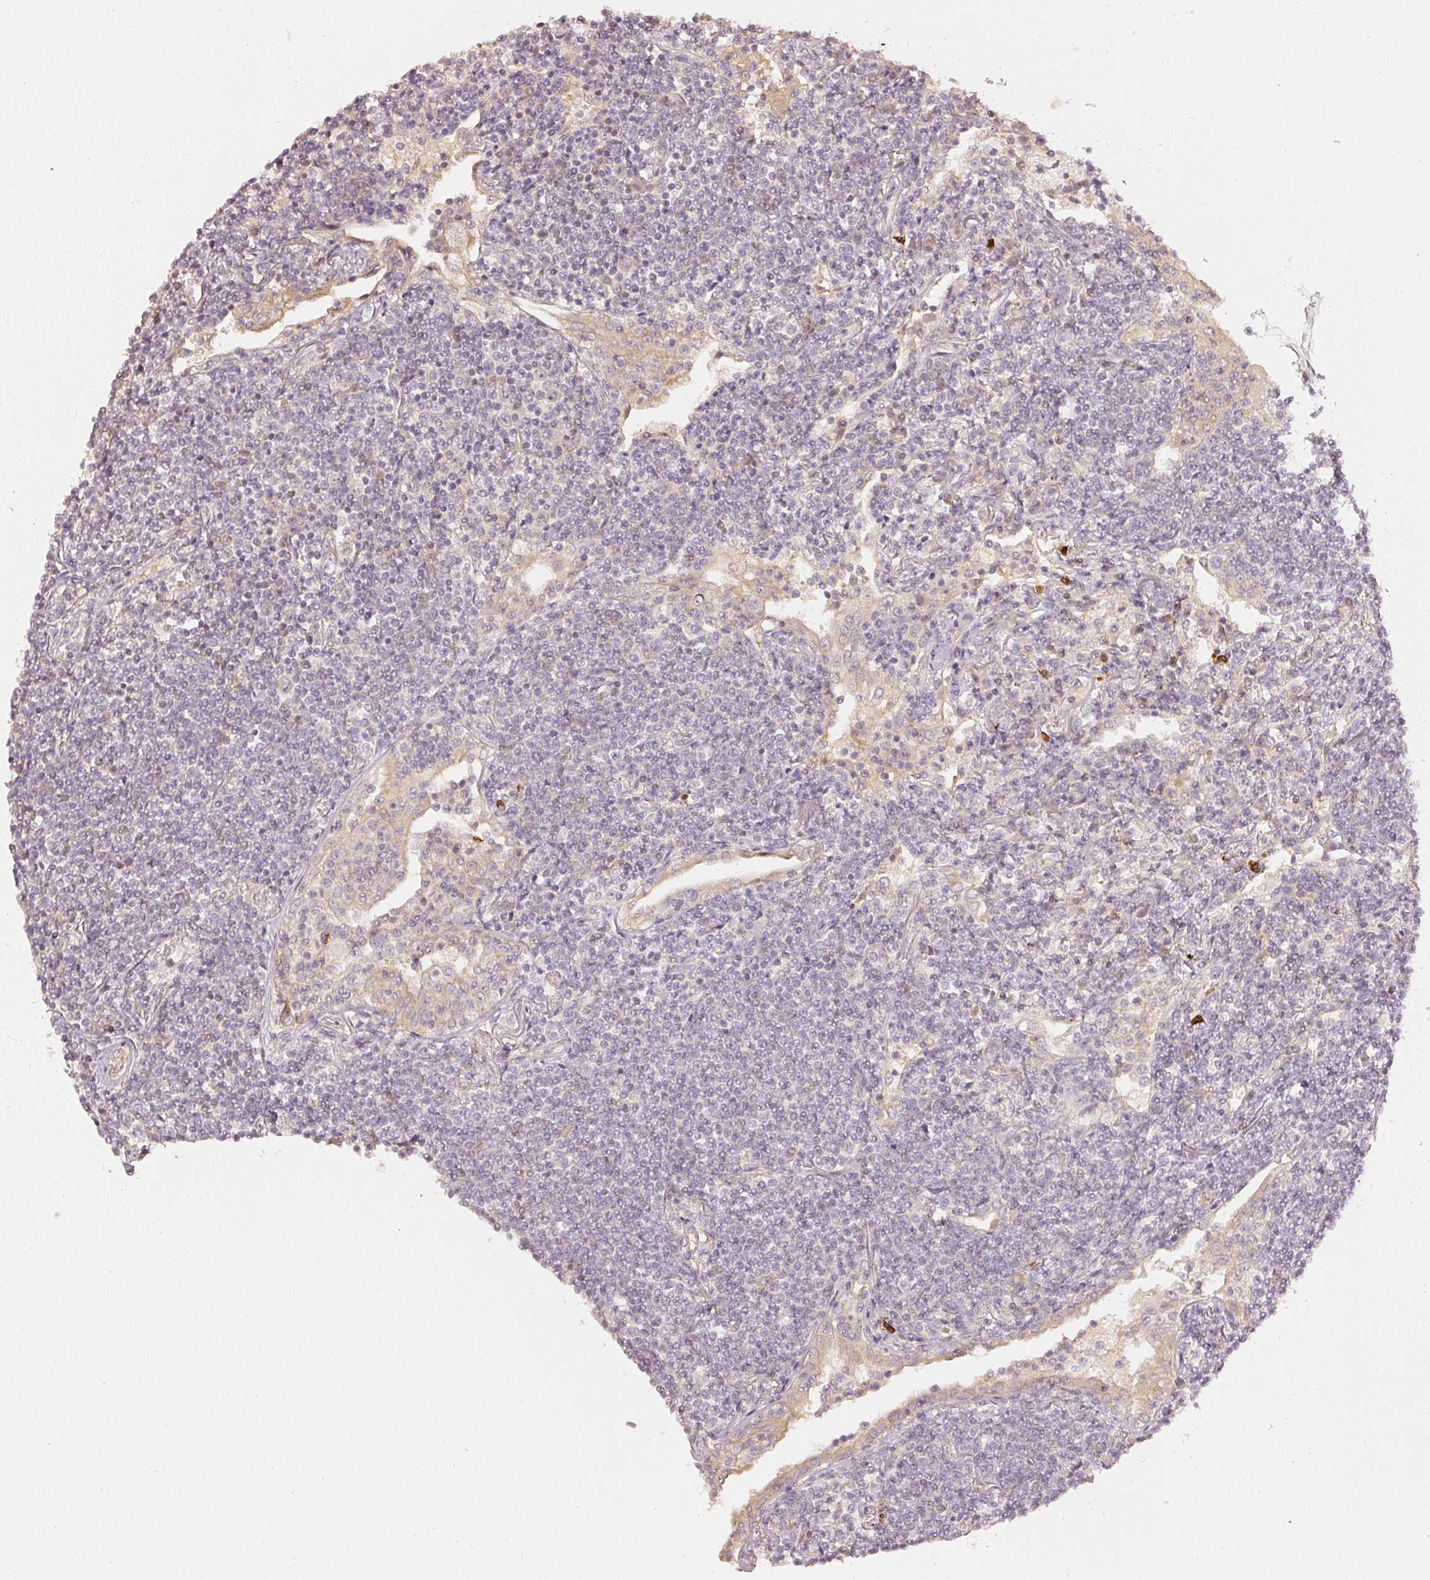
{"staining": {"intensity": "negative", "quantity": "none", "location": "none"}, "tissue": "lymphoma", "cell_type": "Tumor cells", "image_type": "cancer", "snomed": [{"axis": "morphology", "description": "Malignant lymphoma, non-Hodgkin's type, Low grade"}, {"axis": "topography", "description": "Lung"}], "caption": "This is an immunohistochemistry (IHC) photomicrograph of low-grade malignant lymphoma, non-Hodgkin's type. There is no expression in tumor cells.", "gene": "GZMA", "patient": {"sex": "female", "age": 71}}